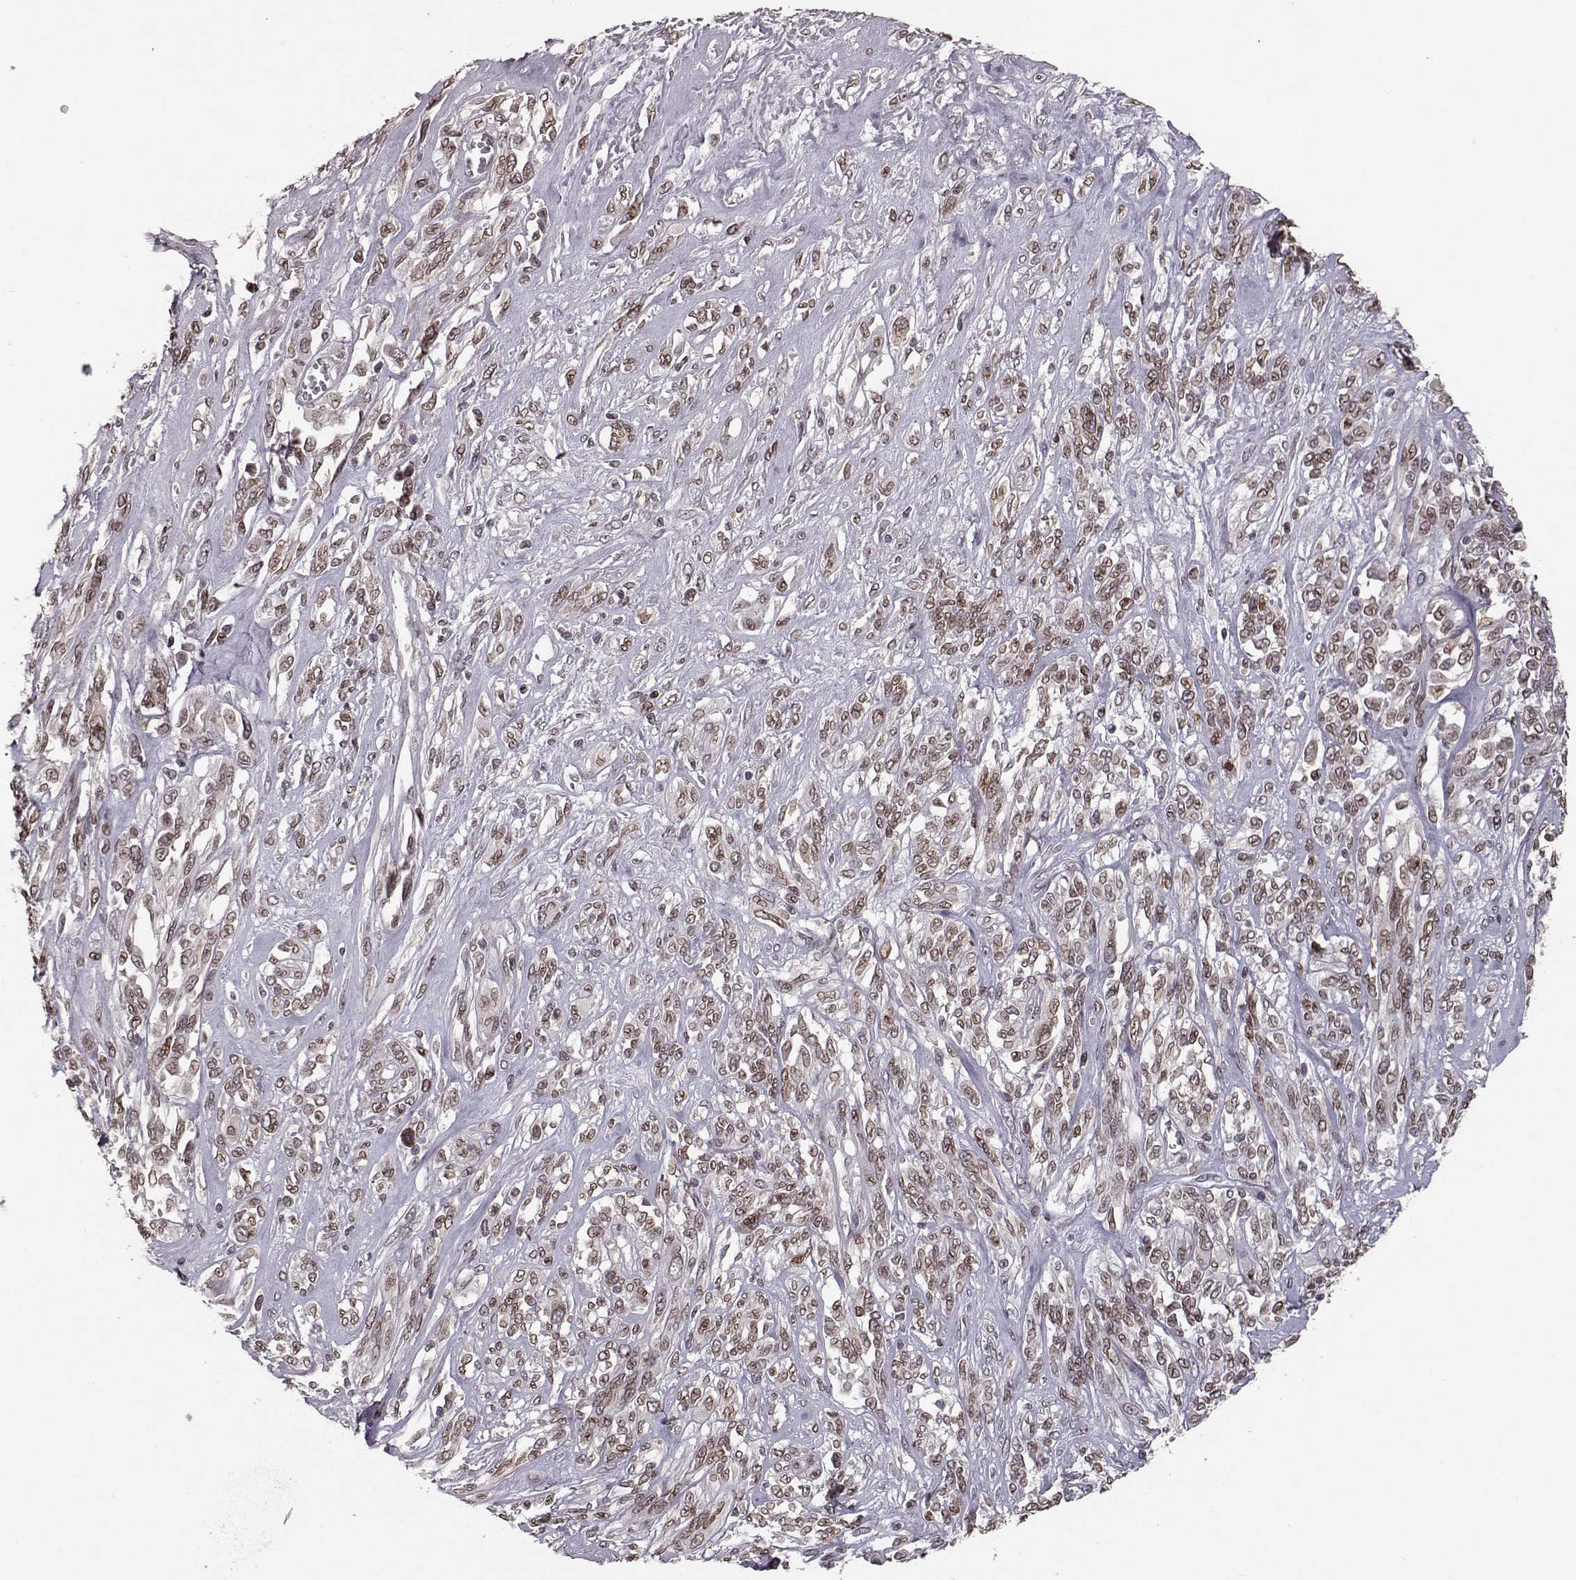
{"staining": {"intensity": "weak", "quantity": ">75%", "location": "cytoplasmic/membranous,nuclear"}, "tissue": "melanoma", "cell_type": "Tumor cells", "image_type": "cancer", "snomed": [{"axis": "morphology", "description": "Malignant melanoma, NOS"}, {"axis": "topography", "description": "Skin"}], "caption": "Melanoma stained with a brown dye reveals weak cytoplasmic/membranous and nuclear positive expression in approximately >75% of tumor cells.", "gene": "NUP37", "patient": {"sex": "female", "age": 91}}